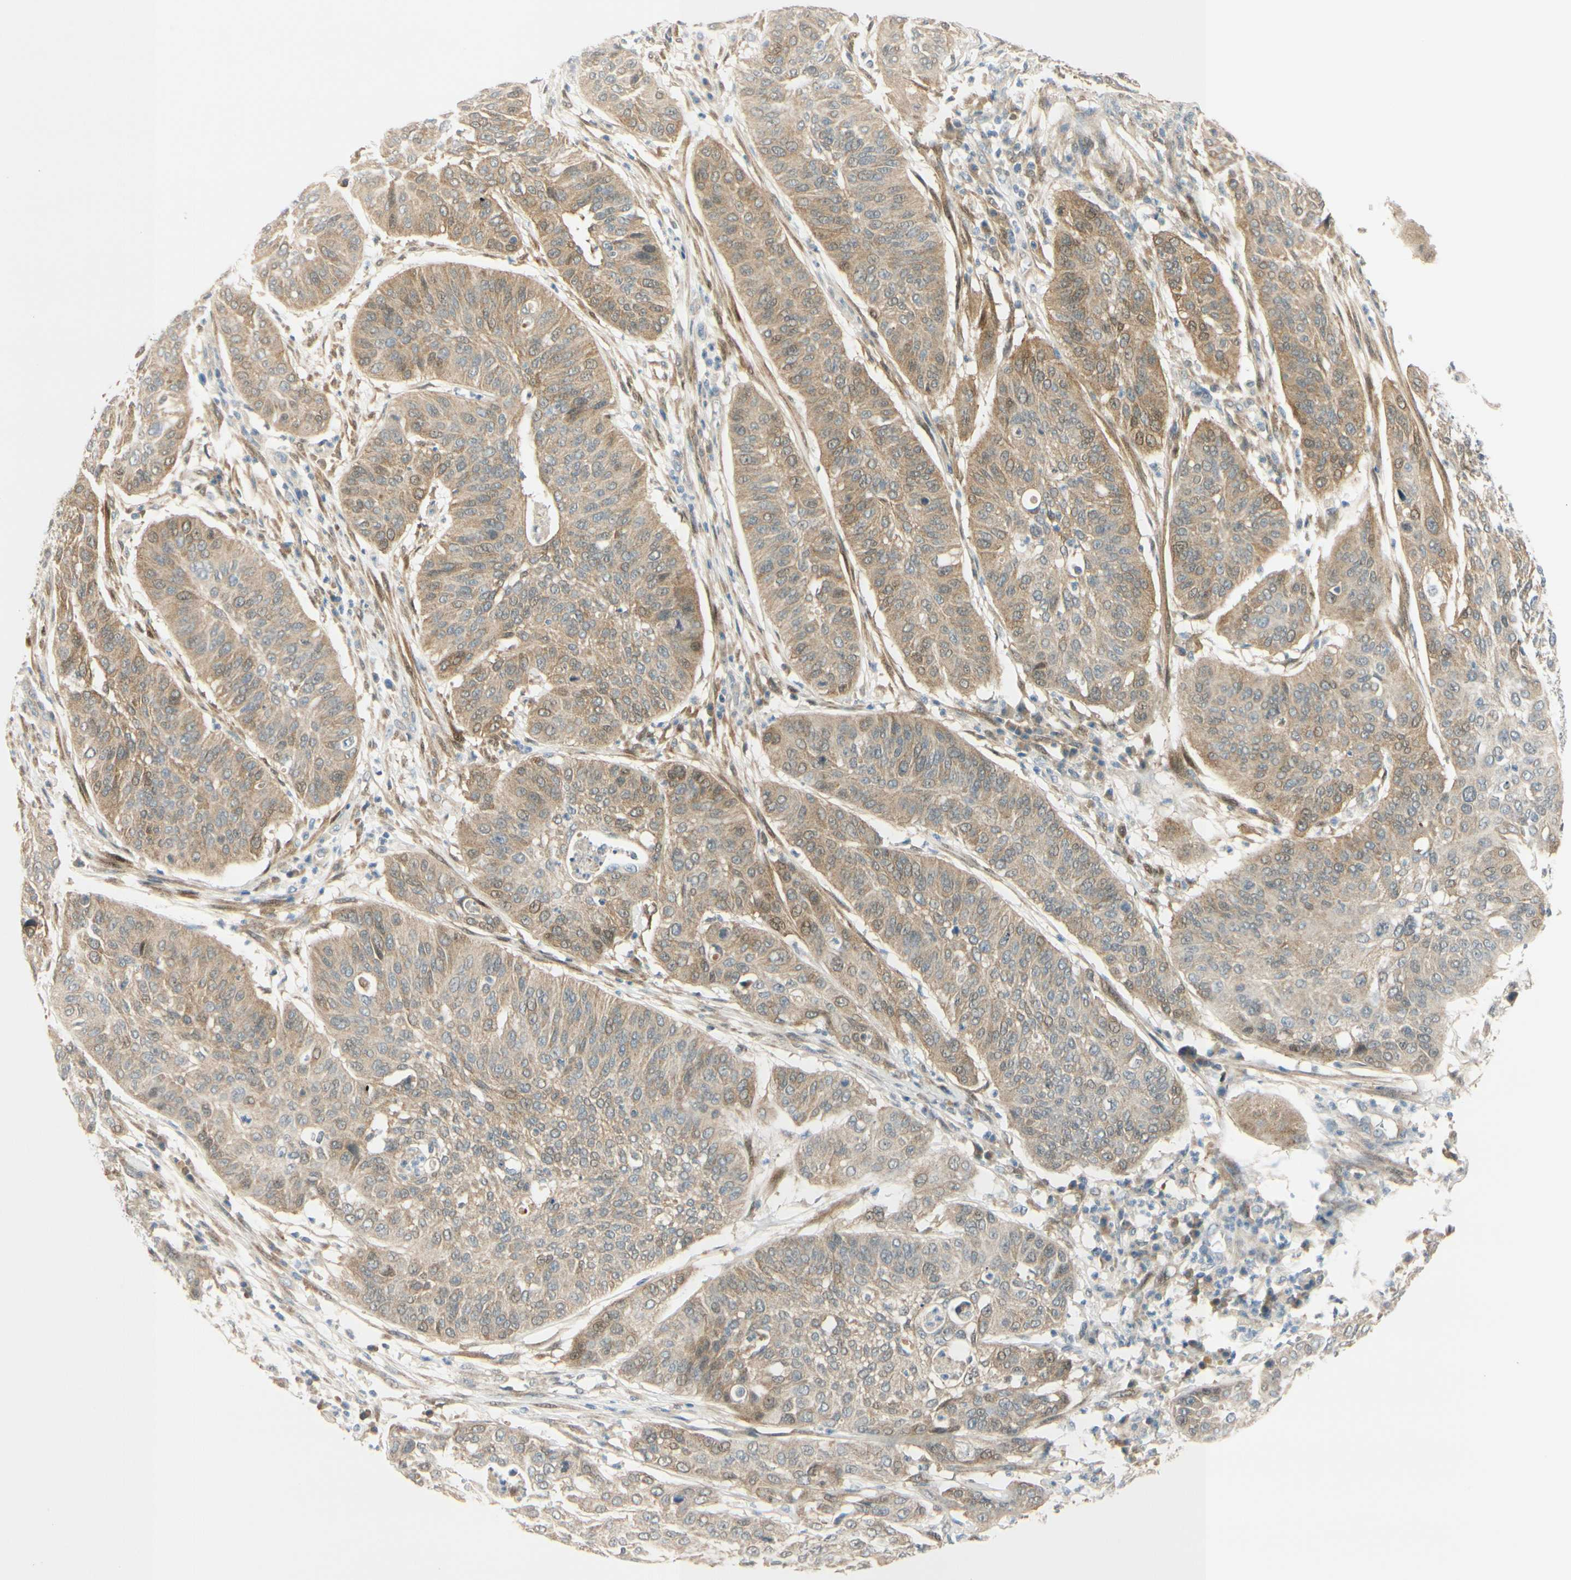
{"staining": {"intensity": "weak", "quantity": ">75%", "location": "cytoplasmic/membranous"}, "tissue": "cervical cancer", "cell_type": "Tumor cells", "image_type": "cancer", "snomed": [{"axis": "morphology", "description": "Squamous cell carcinoma, NOS"}, {"axis": "topography", "description": "Cervix"}], "caption": "This image reveals cervical cancer stained with immunohistochemistry to label a protein in brown. The cytoplasmic/membranous of tumor cells show weak positivity for the protein. Nuclei are counter-stained blue.", "gene": "FHL2", "patient": {"sex": "female", "age": 39}}